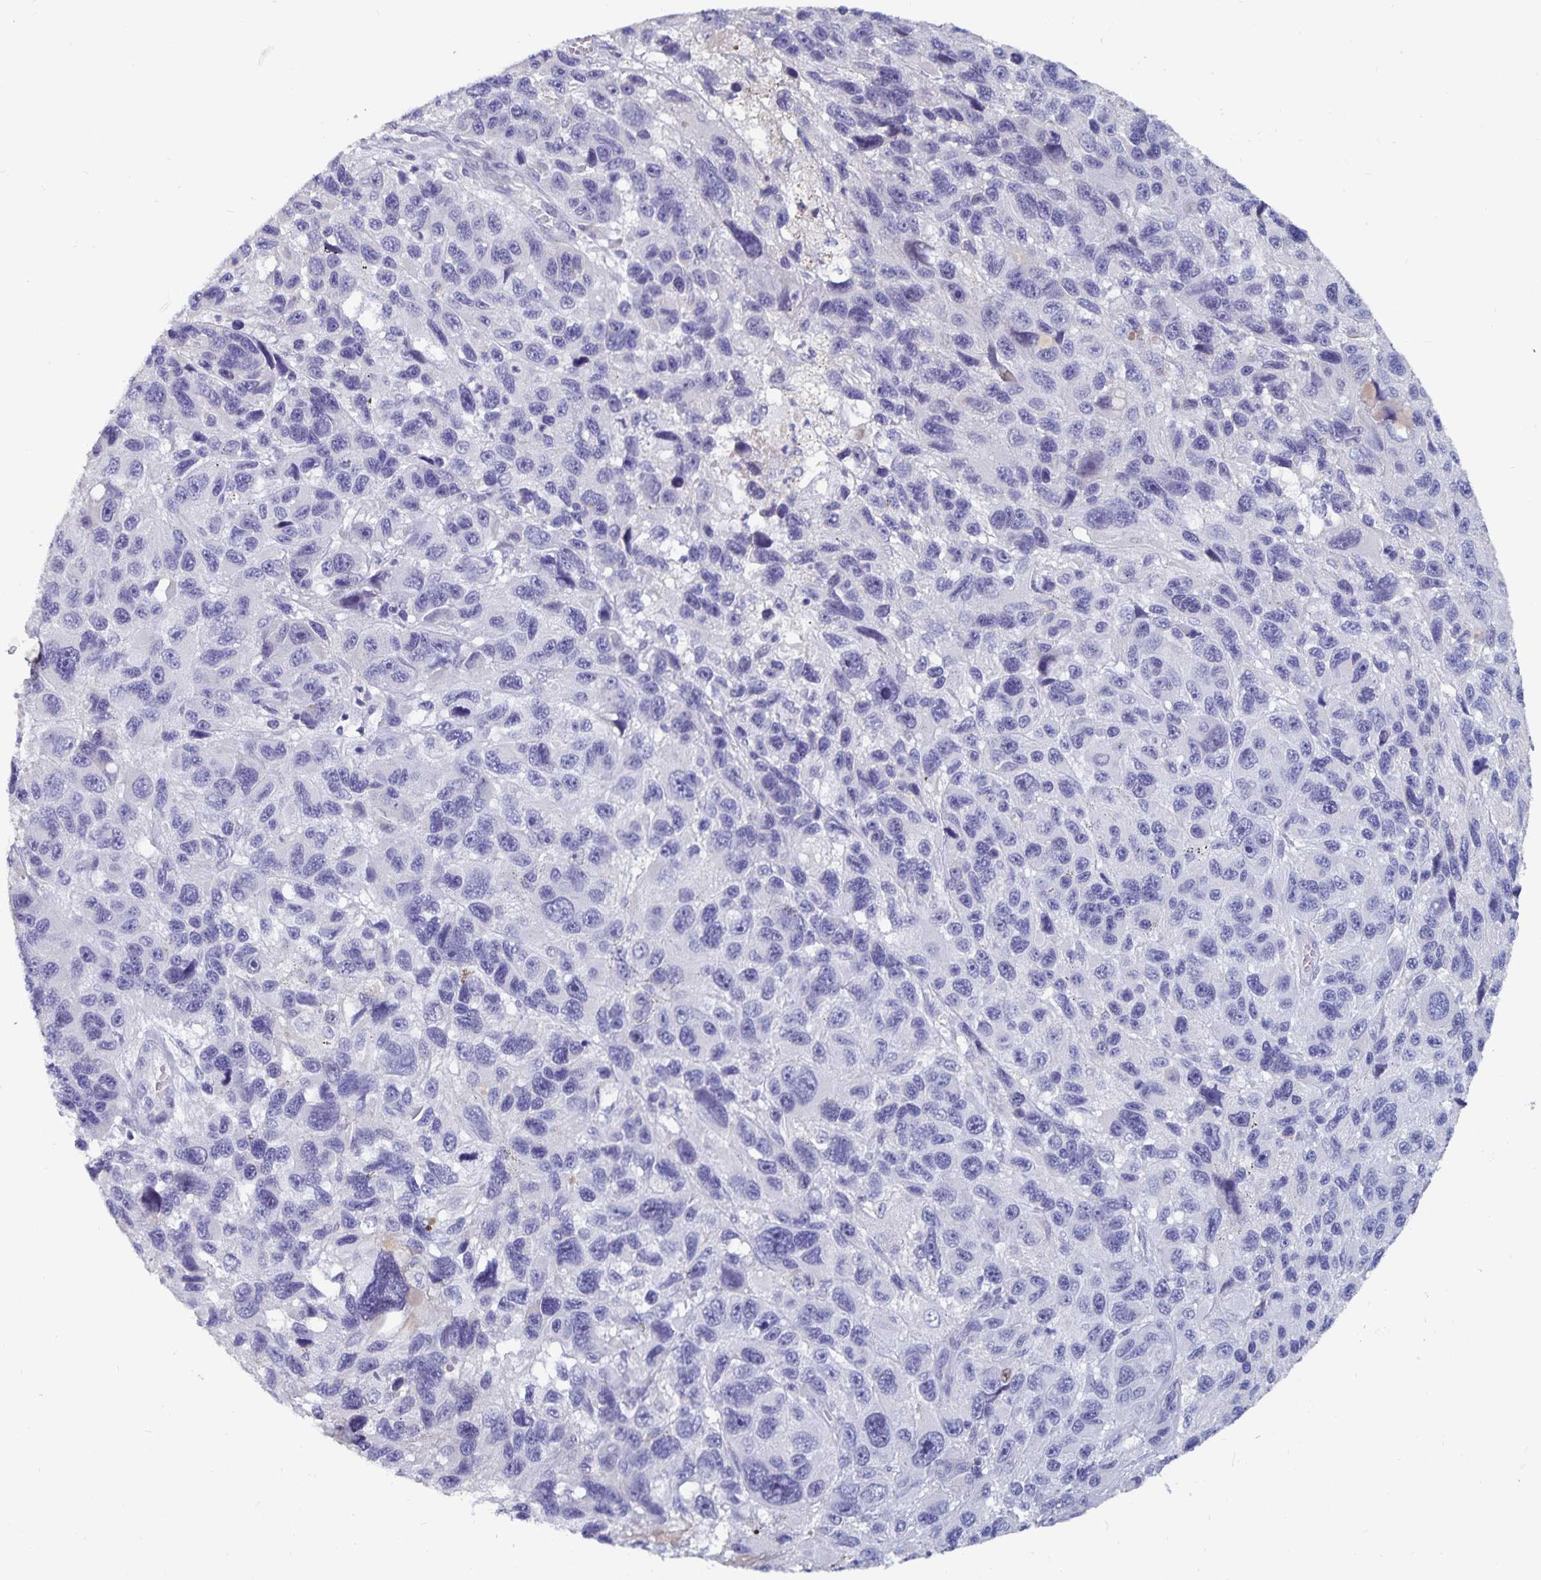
{"staining": {"intensity": "negative", "quantity": "none", "location": "none"}, "tissue": "melanoma", "cell_type": "Tumor cells", "image_type": "cancer", "snomed": [{"axis": "morphology", "description": "Malignant melanoma, NOS"}, {"axis": "topography", "description": "Skin"}], "caption": "DAB (3,3'-diaminobenzidine) immunohistochemical staining of human malignant melanoma displays no significant expression in tumor cells.", "gene": "CFAP69", "patient": {"sex": "male", "age": 53}}